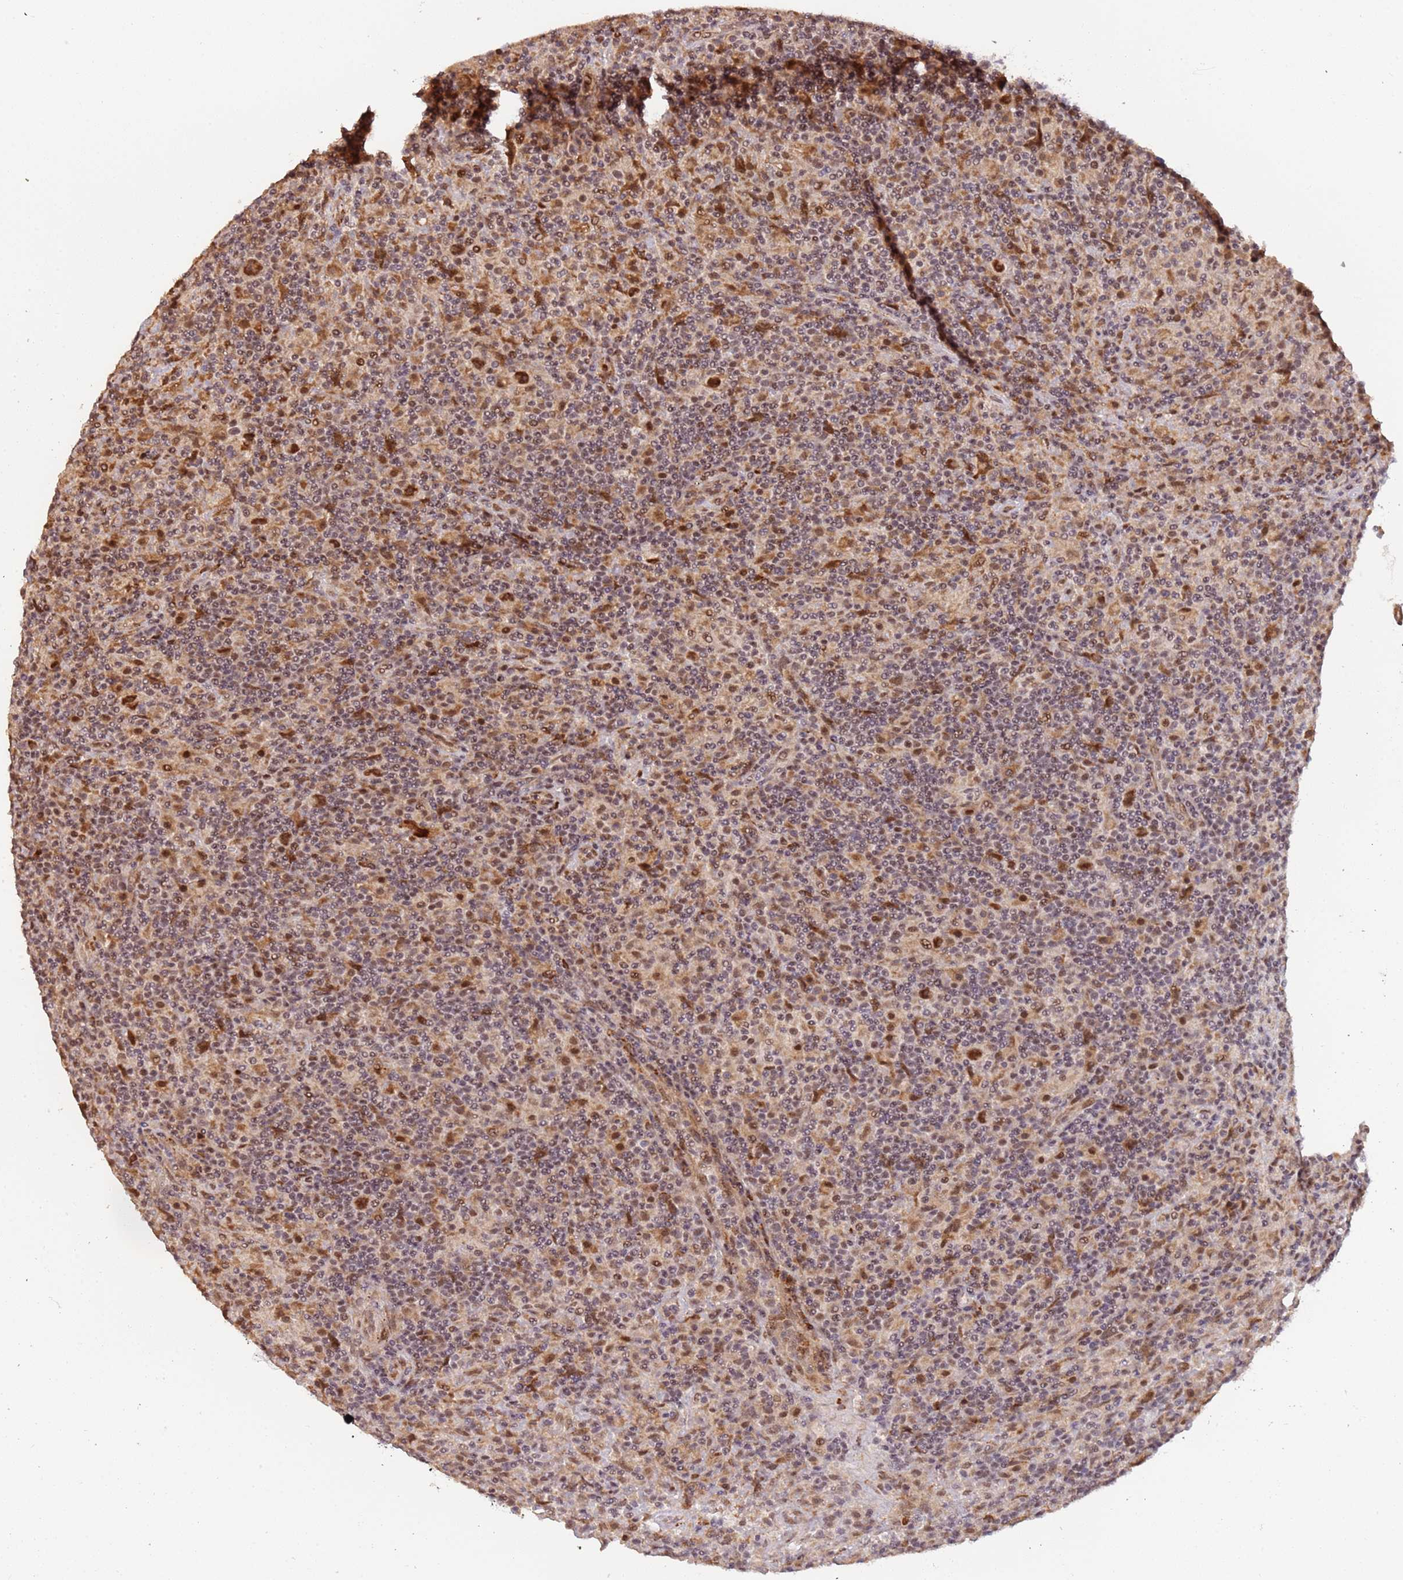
{"staining": {"intensity": "strong", "quantity": ">75%", "location": "nuclear"}, "tissue": "lymphoma", "cell_type": "Tumor cells", "image_type": "cancer", "snomed": [{"axis": "morphology", "description": "Hodgkin's disease, NOS"}, {"axis": "topography", "description": "Lymph node"}], "caption": "This micrograph demonstrates Hodgkin's disease stained with IHC to label a protein in brown. The nuclear of tumor cells show strong positivity for the protein. Nuclei are counter-stained blue.", "gene": "POLR3H", "patient": {"sex": "male", "age": 70}}